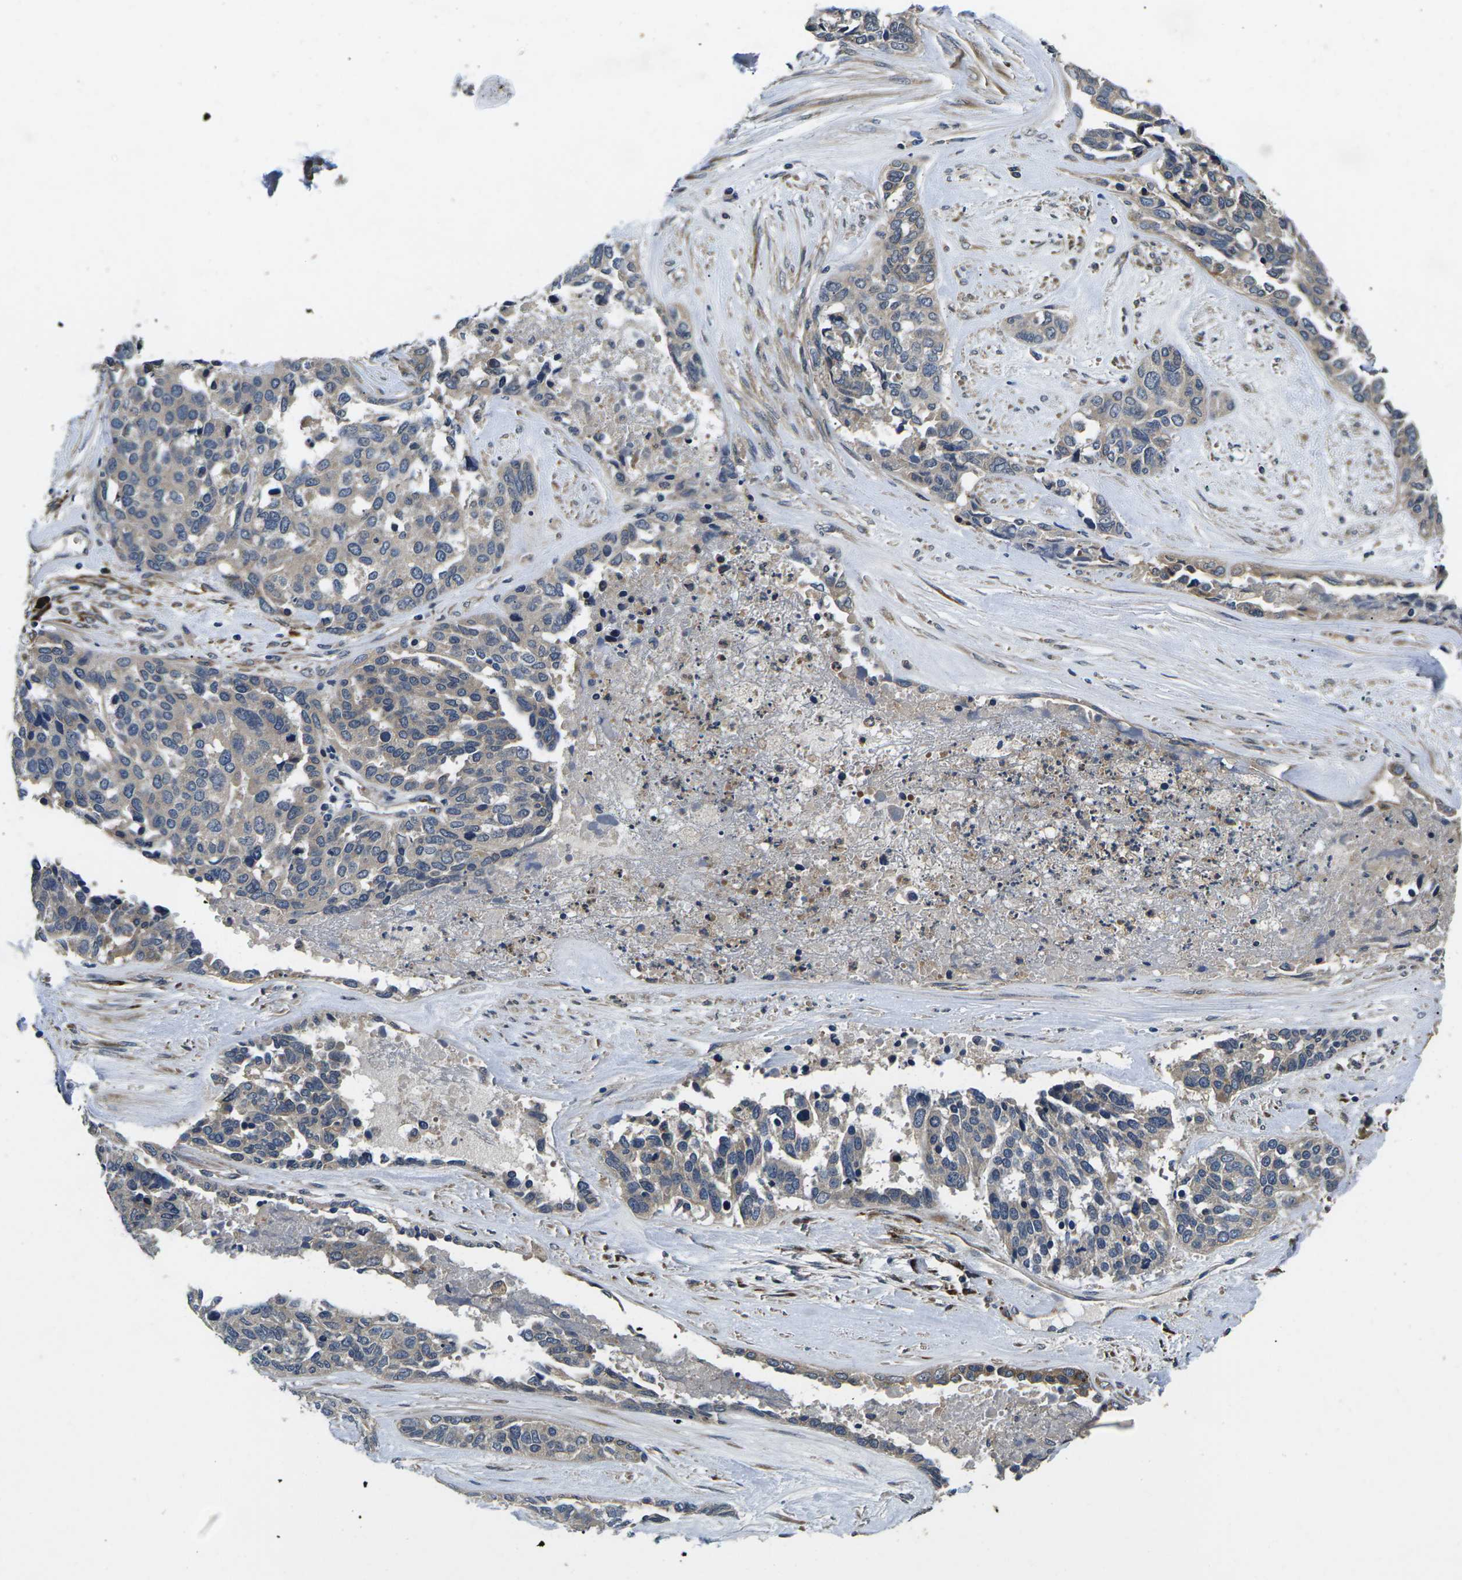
{"staining": {"intensity": "negative", "quantity": "none", "location": "none"}, "tissue": "ovarian cancer", "cell_type": "Tumor cells", "image_type": "cancer", "snomed": [{"axis": "morphology", "description": "Cystadenocarcinoma, serous, NOS"}, {"axis": "topography", "description": "Ovary"}], "caption": "IHC of serous cystadenocarcinoma (ovarian) shows no staining in tumor cells. (IHC, brightfield microscopy, high magnification).", "gene": "PLCE1", "patient": {"sex": "female", "age": 44}}